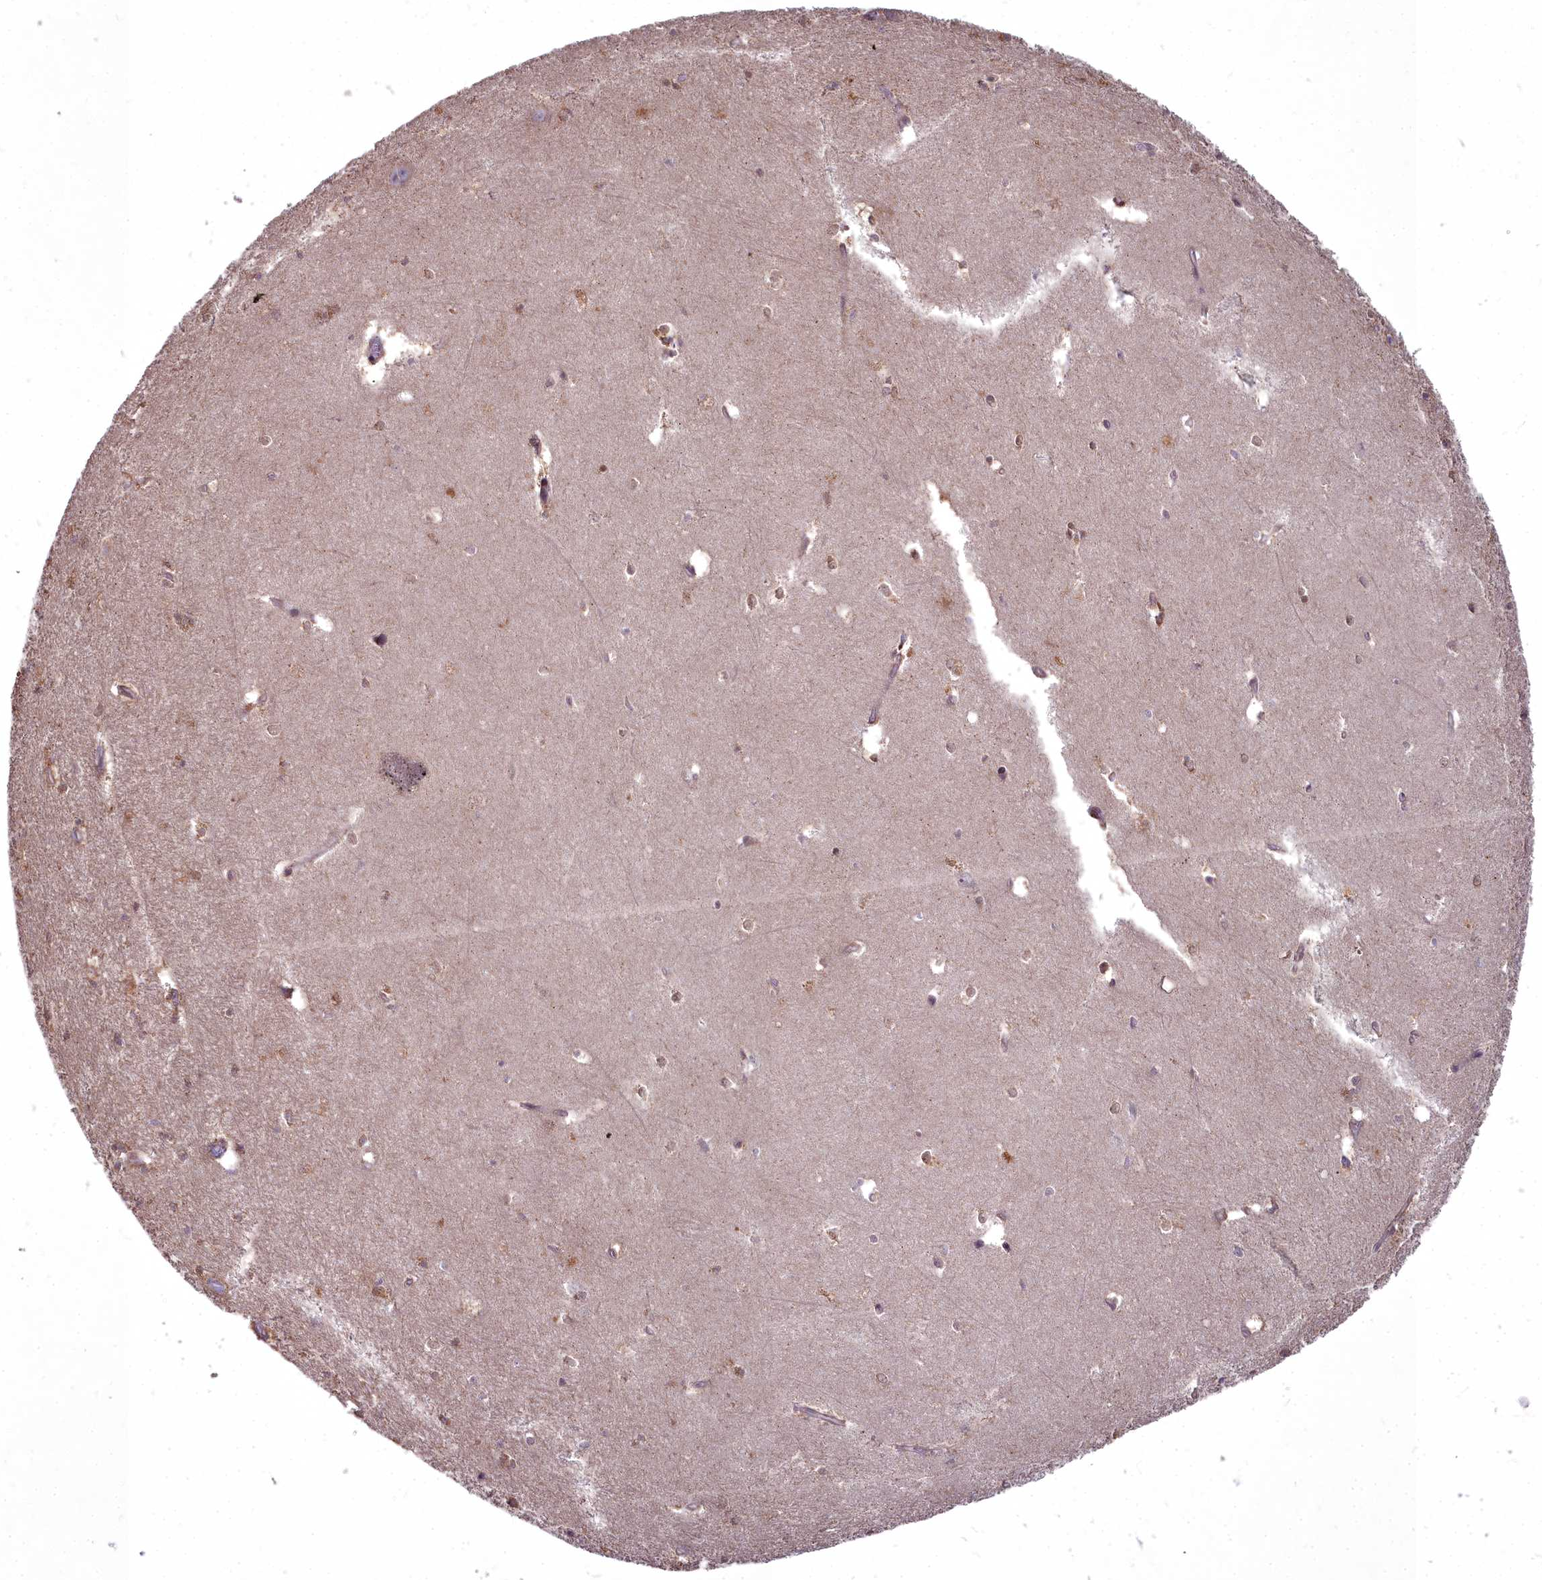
{"staining": {"intensity": "weak", "quantity": "<25%", "location": "cytoplasmic/membranous"}, "tissue": "hippocampus", "cell_type": "Glial cells", "image_type": "normal", "snomed": [{"axis": "morphology", "description": "Normal tissue, NOS"}, {"axis": "topography", "description": "Hippocampus"}], "caption": "Protein analysis of unremarkable hippocampus reveals no significant staining in glial cells. The staining is performed using DAB brown chromogen with nuclei counter-stained in using hematoxylin.", "gene": "MICU2", "patient": {"sex": "female", "age": 64}}